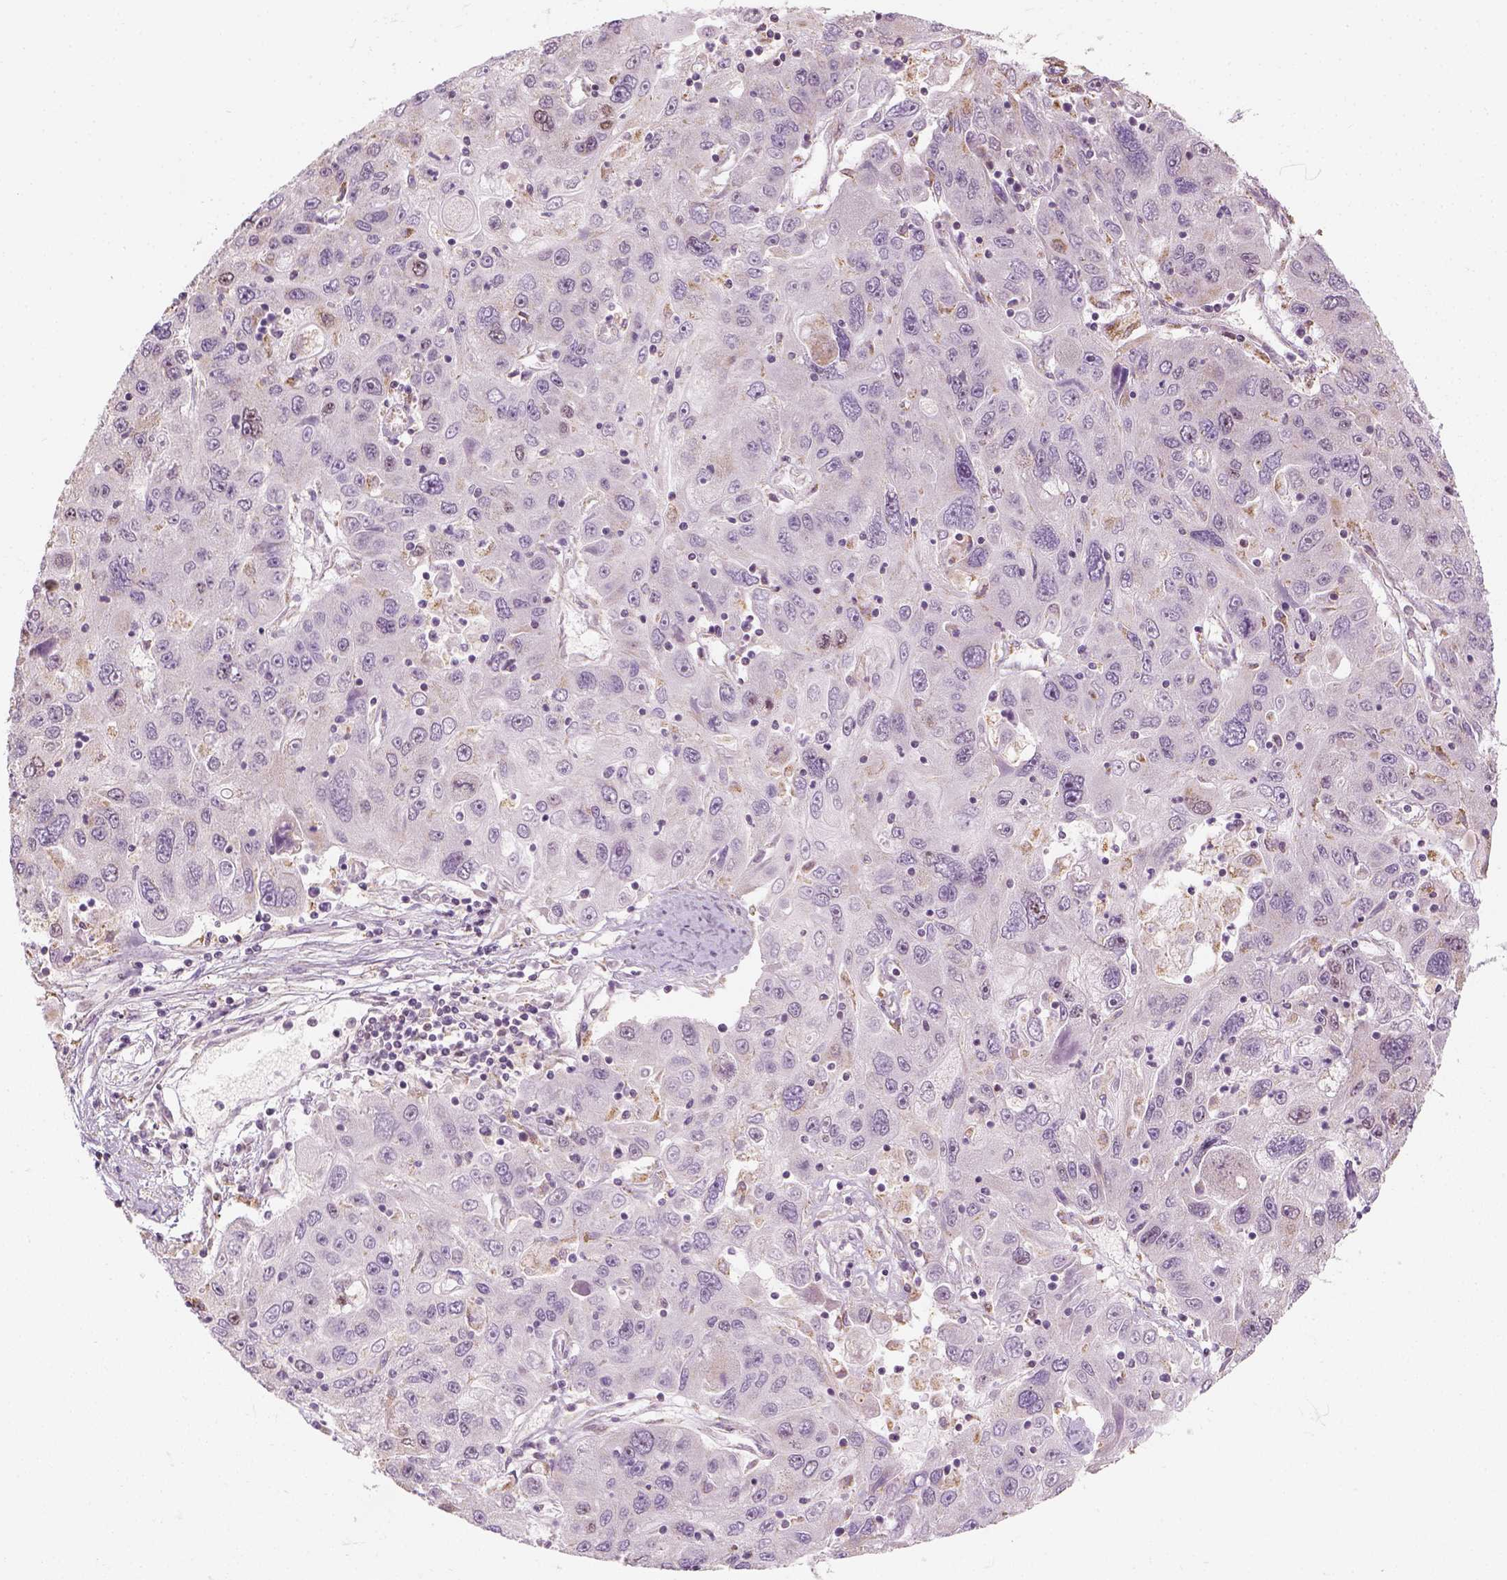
{"staining": {"intensity": "negative", "quantity": "none", "location": "none"}, "tissue": "stomach cancer", "cell_type": "Tumor cells", "image_type": "cancer", "snomed": [{"axis": "morphology", "description": "Adenocarcinoma, NOS"}, {"axis": "topography", "description": "Stomach"}], "caption": "This is an IHC photomicrograph of stomach adenocarcinoma. There is no positivity in tumor cells.", "gene": "LCA5", "patient": {"sex": "male", "age": 56}}